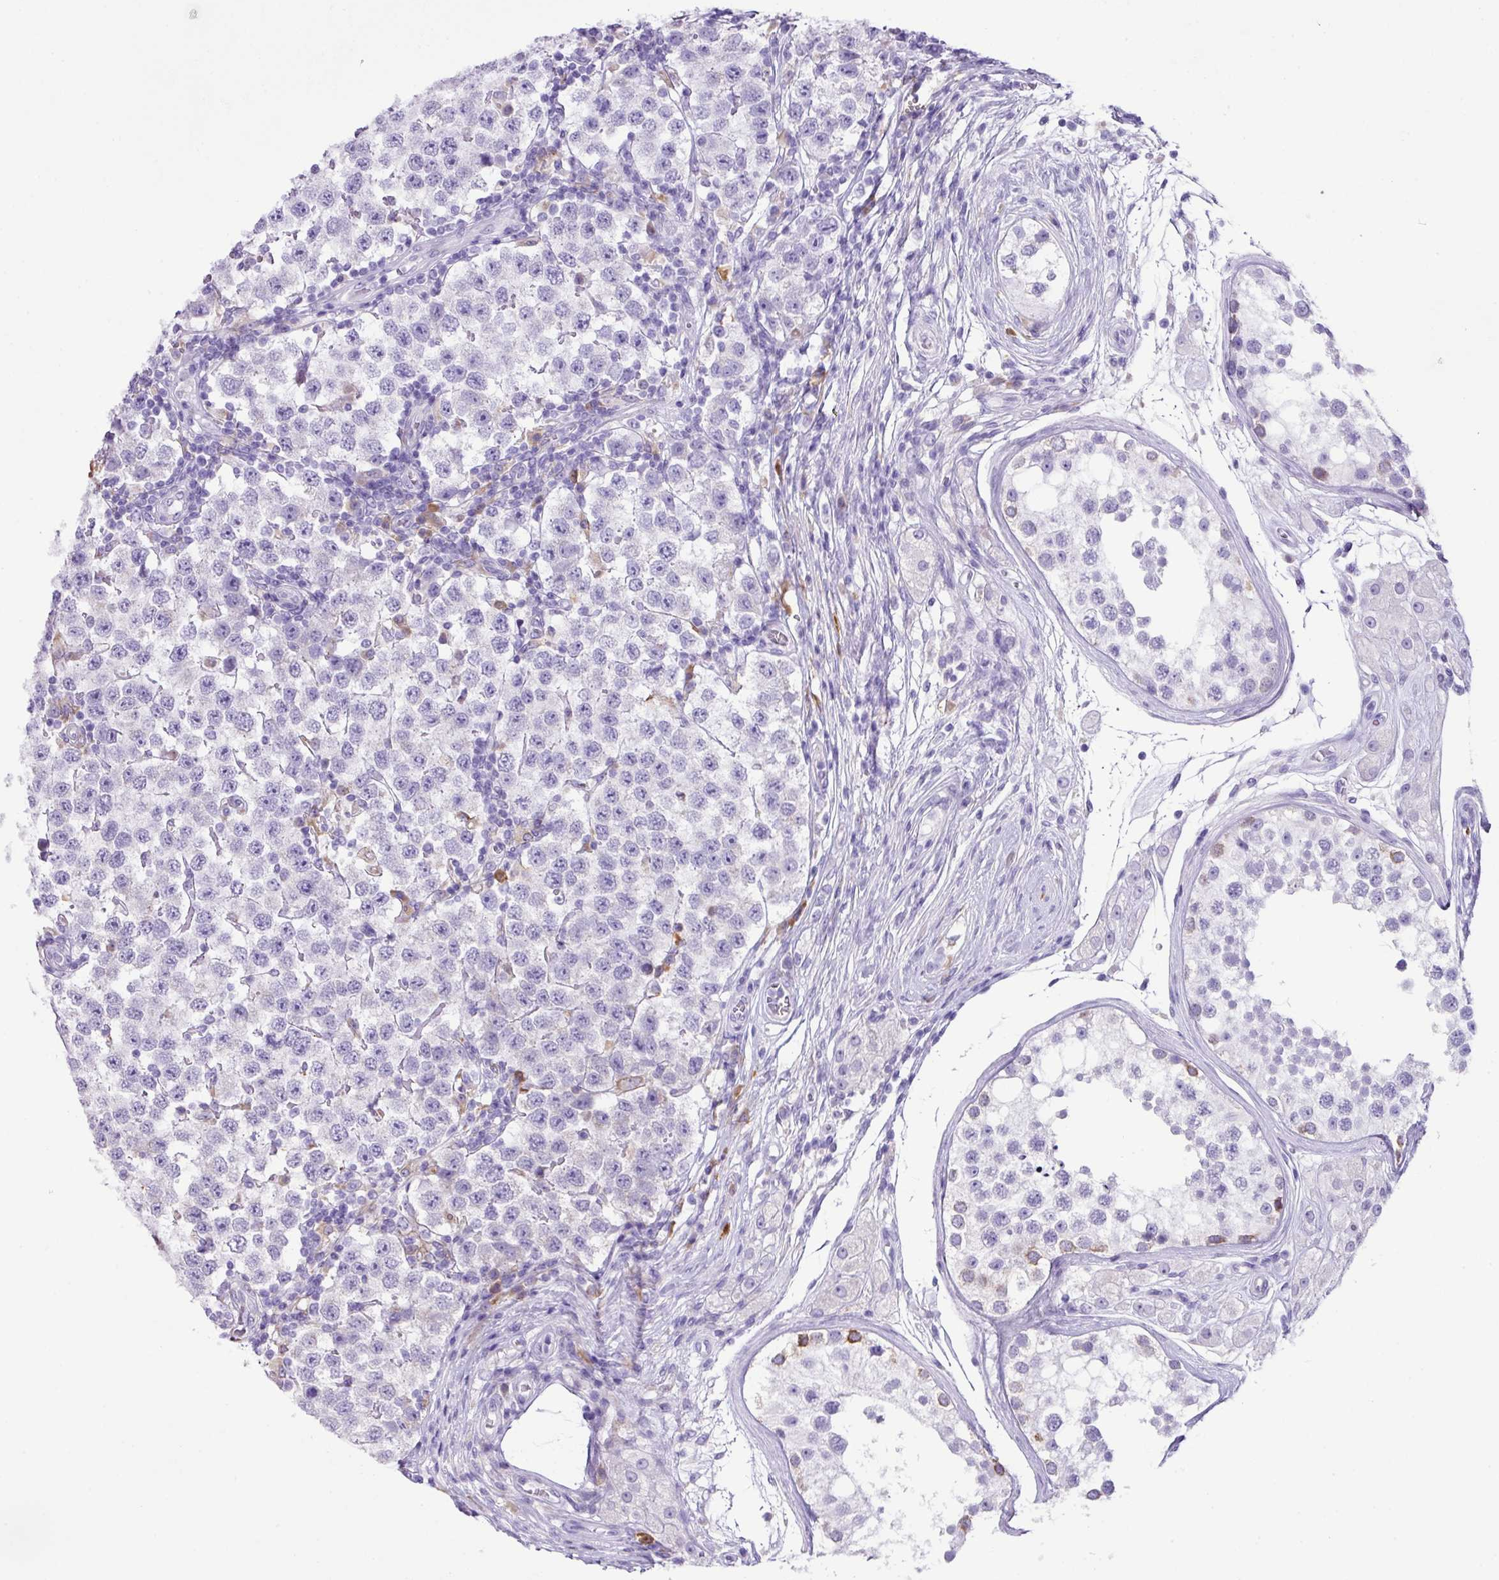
{"staining": {"intensity": "negative", "quantity": "none", "location": "none"}, "tissue": "testis cancer", "cell_type": "Tumor cells", "image_type": "cancer", "snomed": [{"axis": "morphology", "description": "Seminoma, NOS"}, {"axis": "topography", "description": "Testis"}], "caption": "This is an IHC image of testis seminoma. There is no expression in tumor cells.", "gene": "RGS21", "patient": {"sex": "male", "age": 34}}